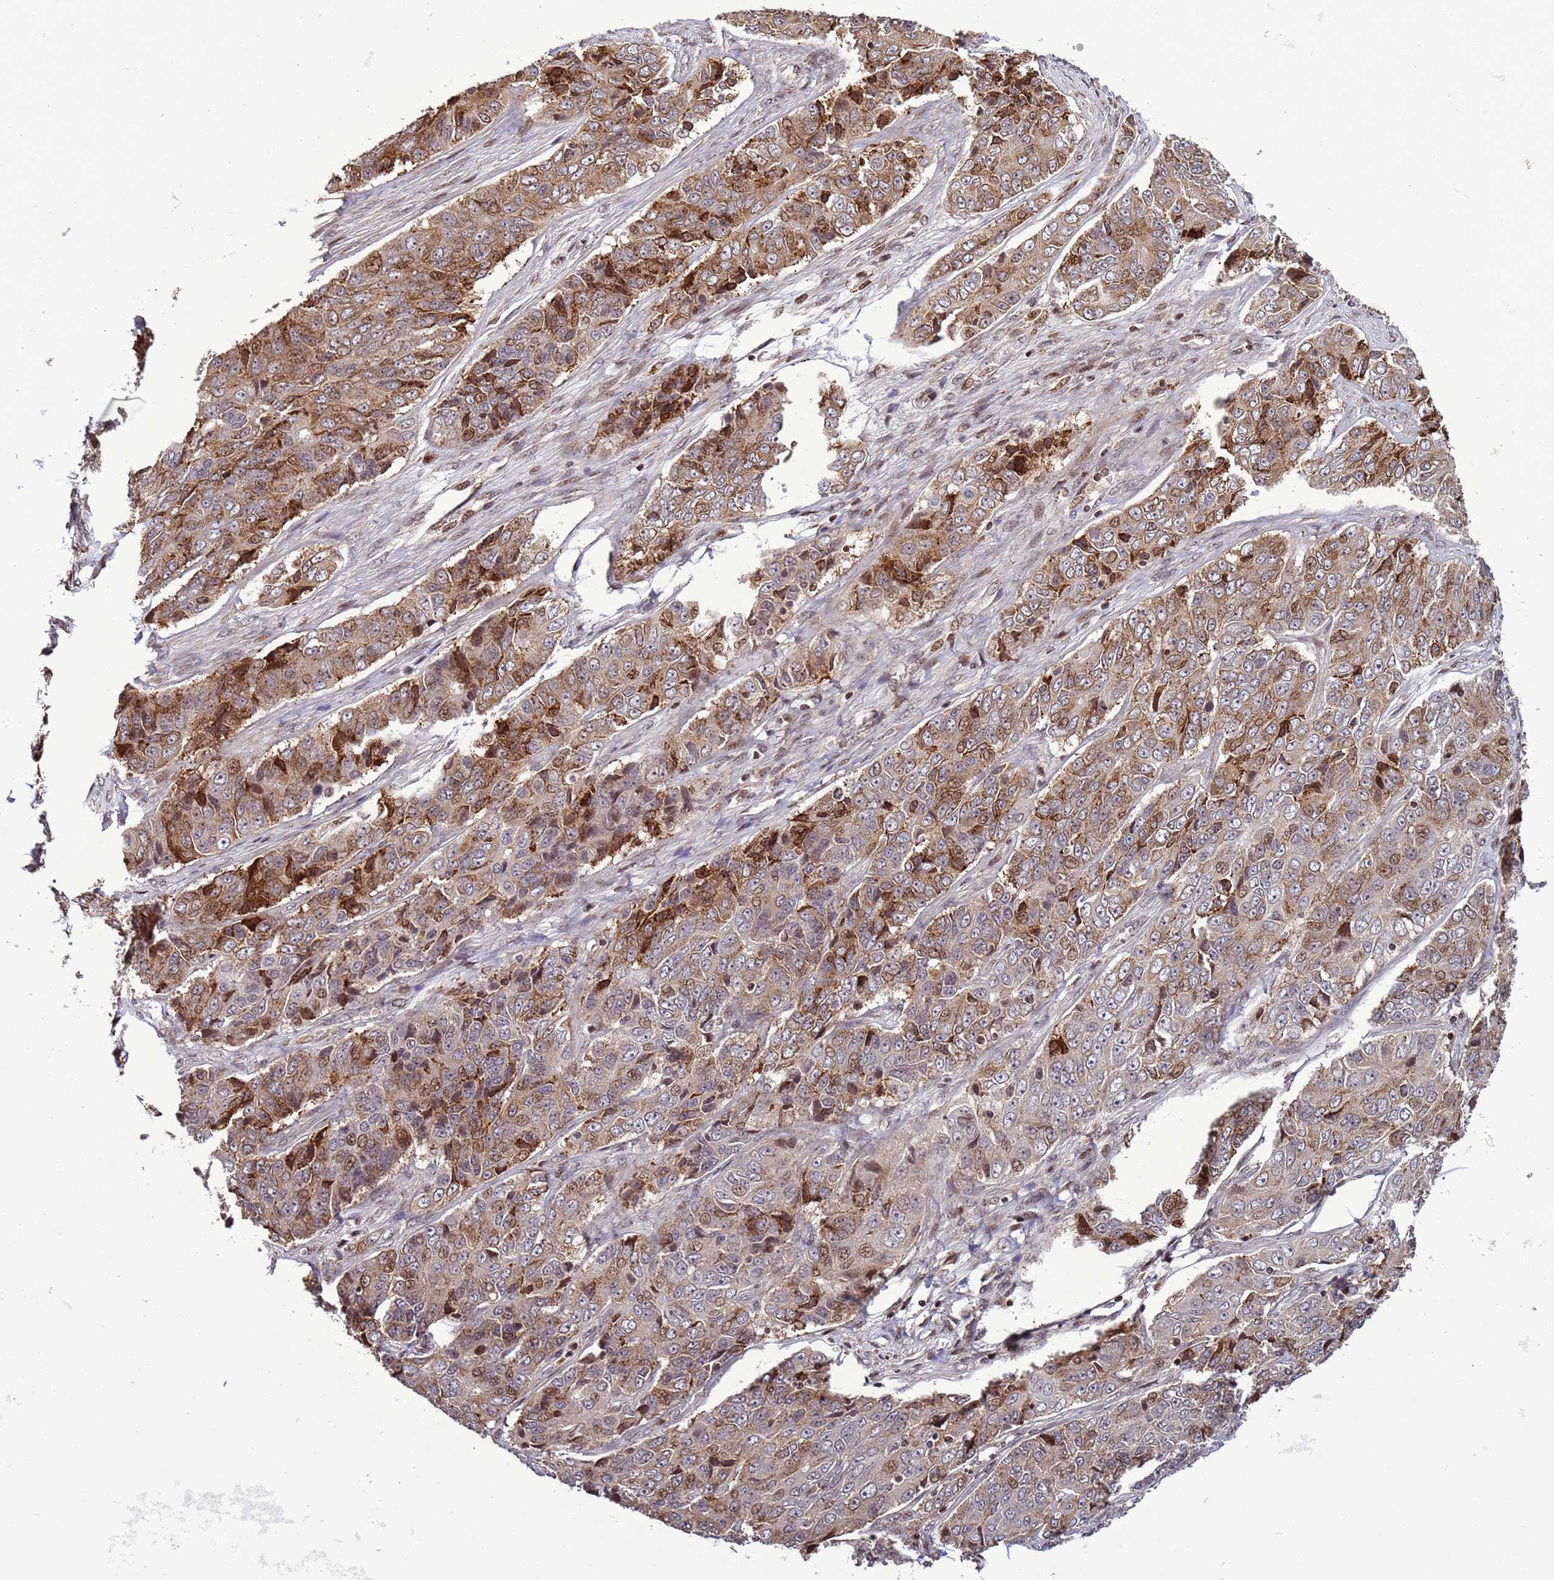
{"staining": {"intensity": "moderate", "quantity": ">75%", "location": "cytoplasmic/membranous,nuclear"}, "tissue": "ovarian cancer", "cell_type": "Tumor cells", "image_type": "cancer", "snomed": [{"axis": "morphology", "description": "Carcinoma, endometroid"}, {"axis": "topography", "description": "Ovary"}], "caption": "A brown stain highlights moderate cytoplasmic/membranous and nuclear expression of a protein in human ovarian endometroid carcinoma tumor cells.", "gene": "HGH1", "patient": {"sex": "female", "age": 51}}